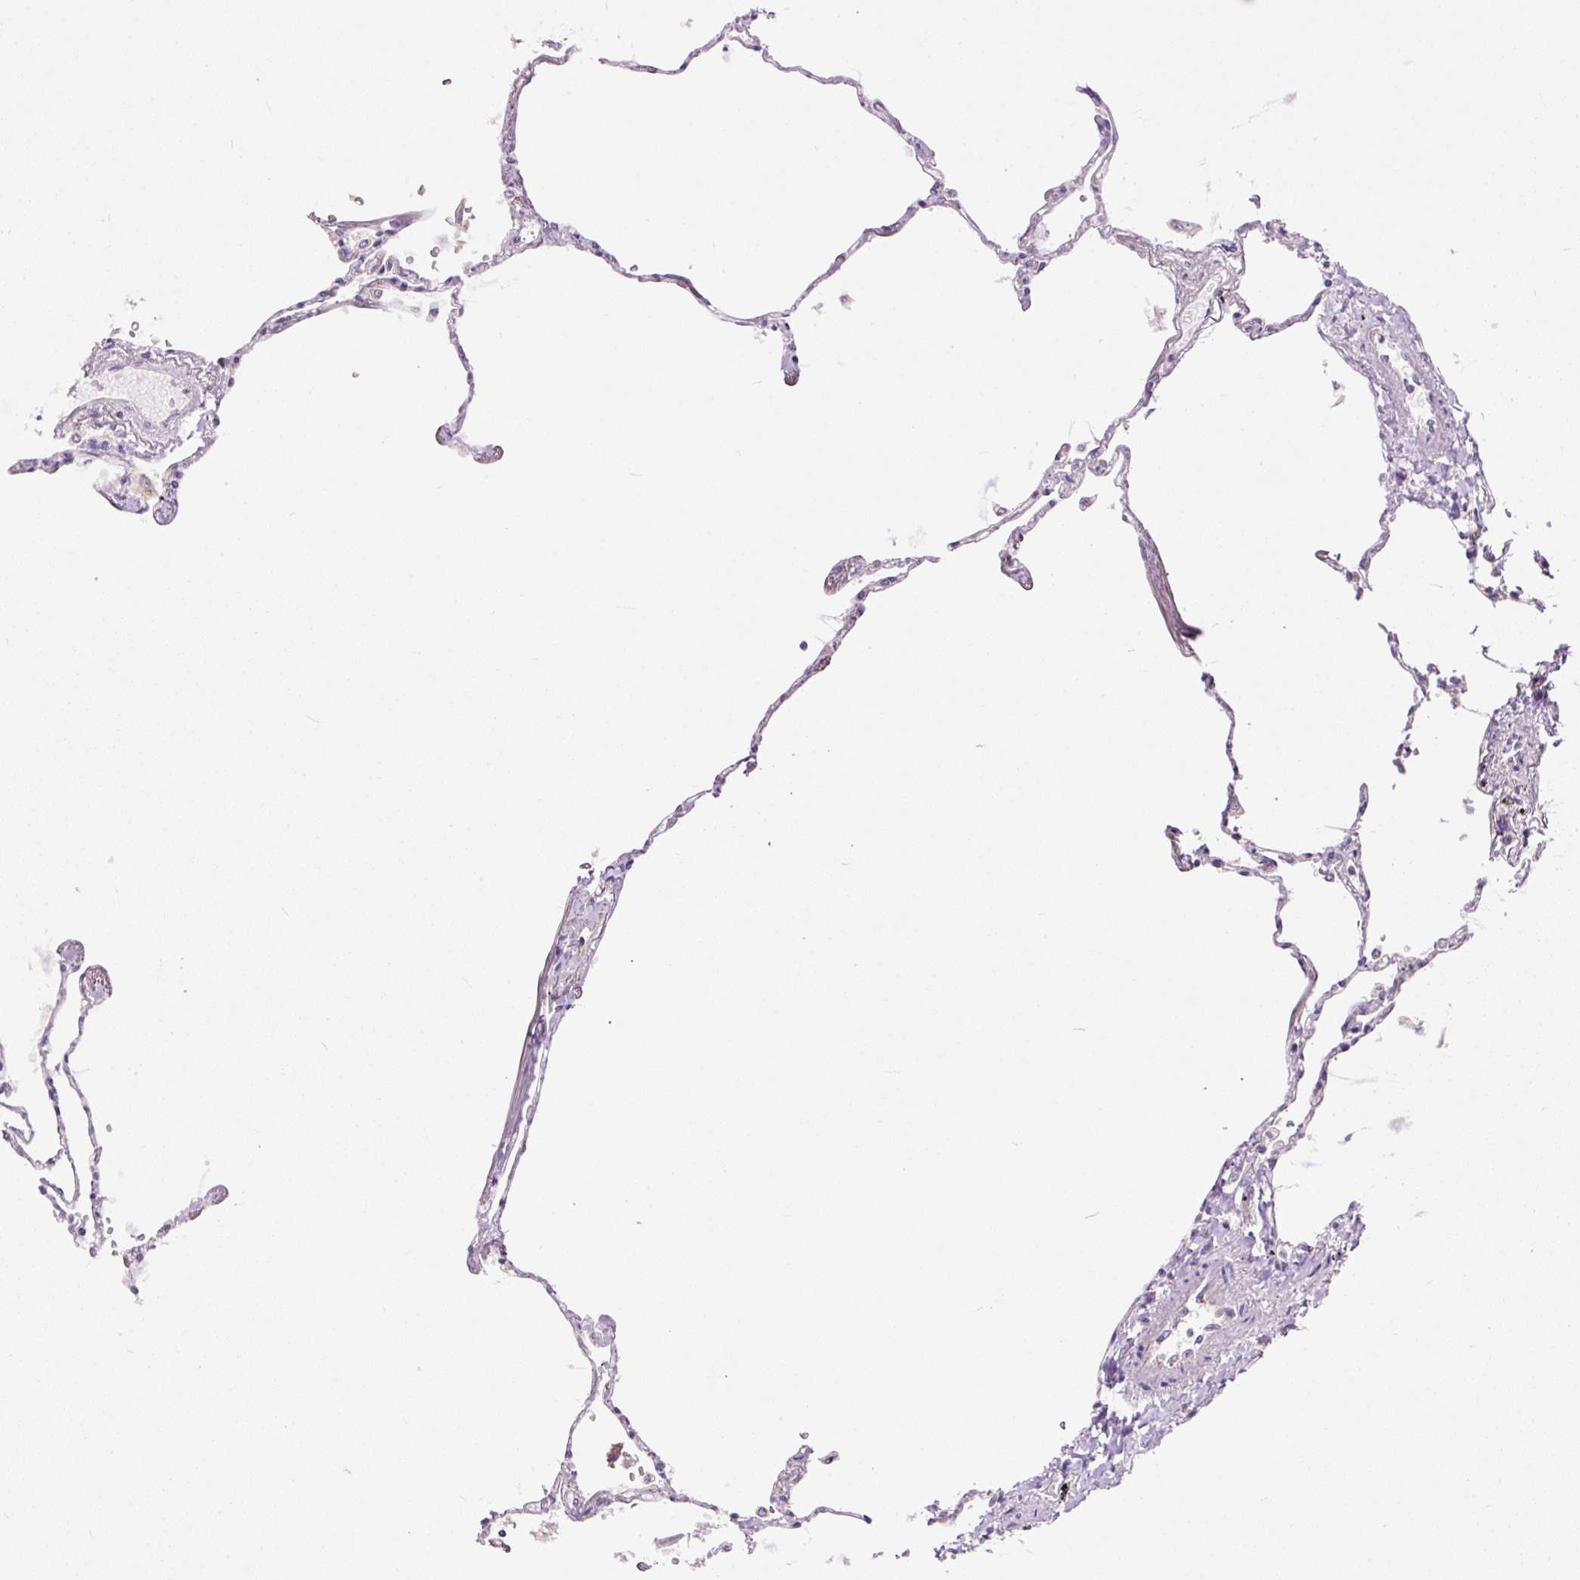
{"staining": {"intensity": "negative", "quantity": "none", "location": "none"}, "tissue": "lung", "cell_type": "Alveolar cells", "image_type": "normal", "snomed": [{"axis": "morphology", "description": "Normal tissue, NOS"}, {"axis": "topography", "description": "Lung"}], "caption": "A histopathology image of lung stained for a protein shows no brown staining in alveolar cells. The staining was performed using DAB (3,3'-diaminobenzidine) to visualize the protein expression in brown, while the nuclei were stained in blue with hematoxylin (Magnification: 20x).", "gene": "MAGEB16", "patient": {"sex": "female", "age": 67}}